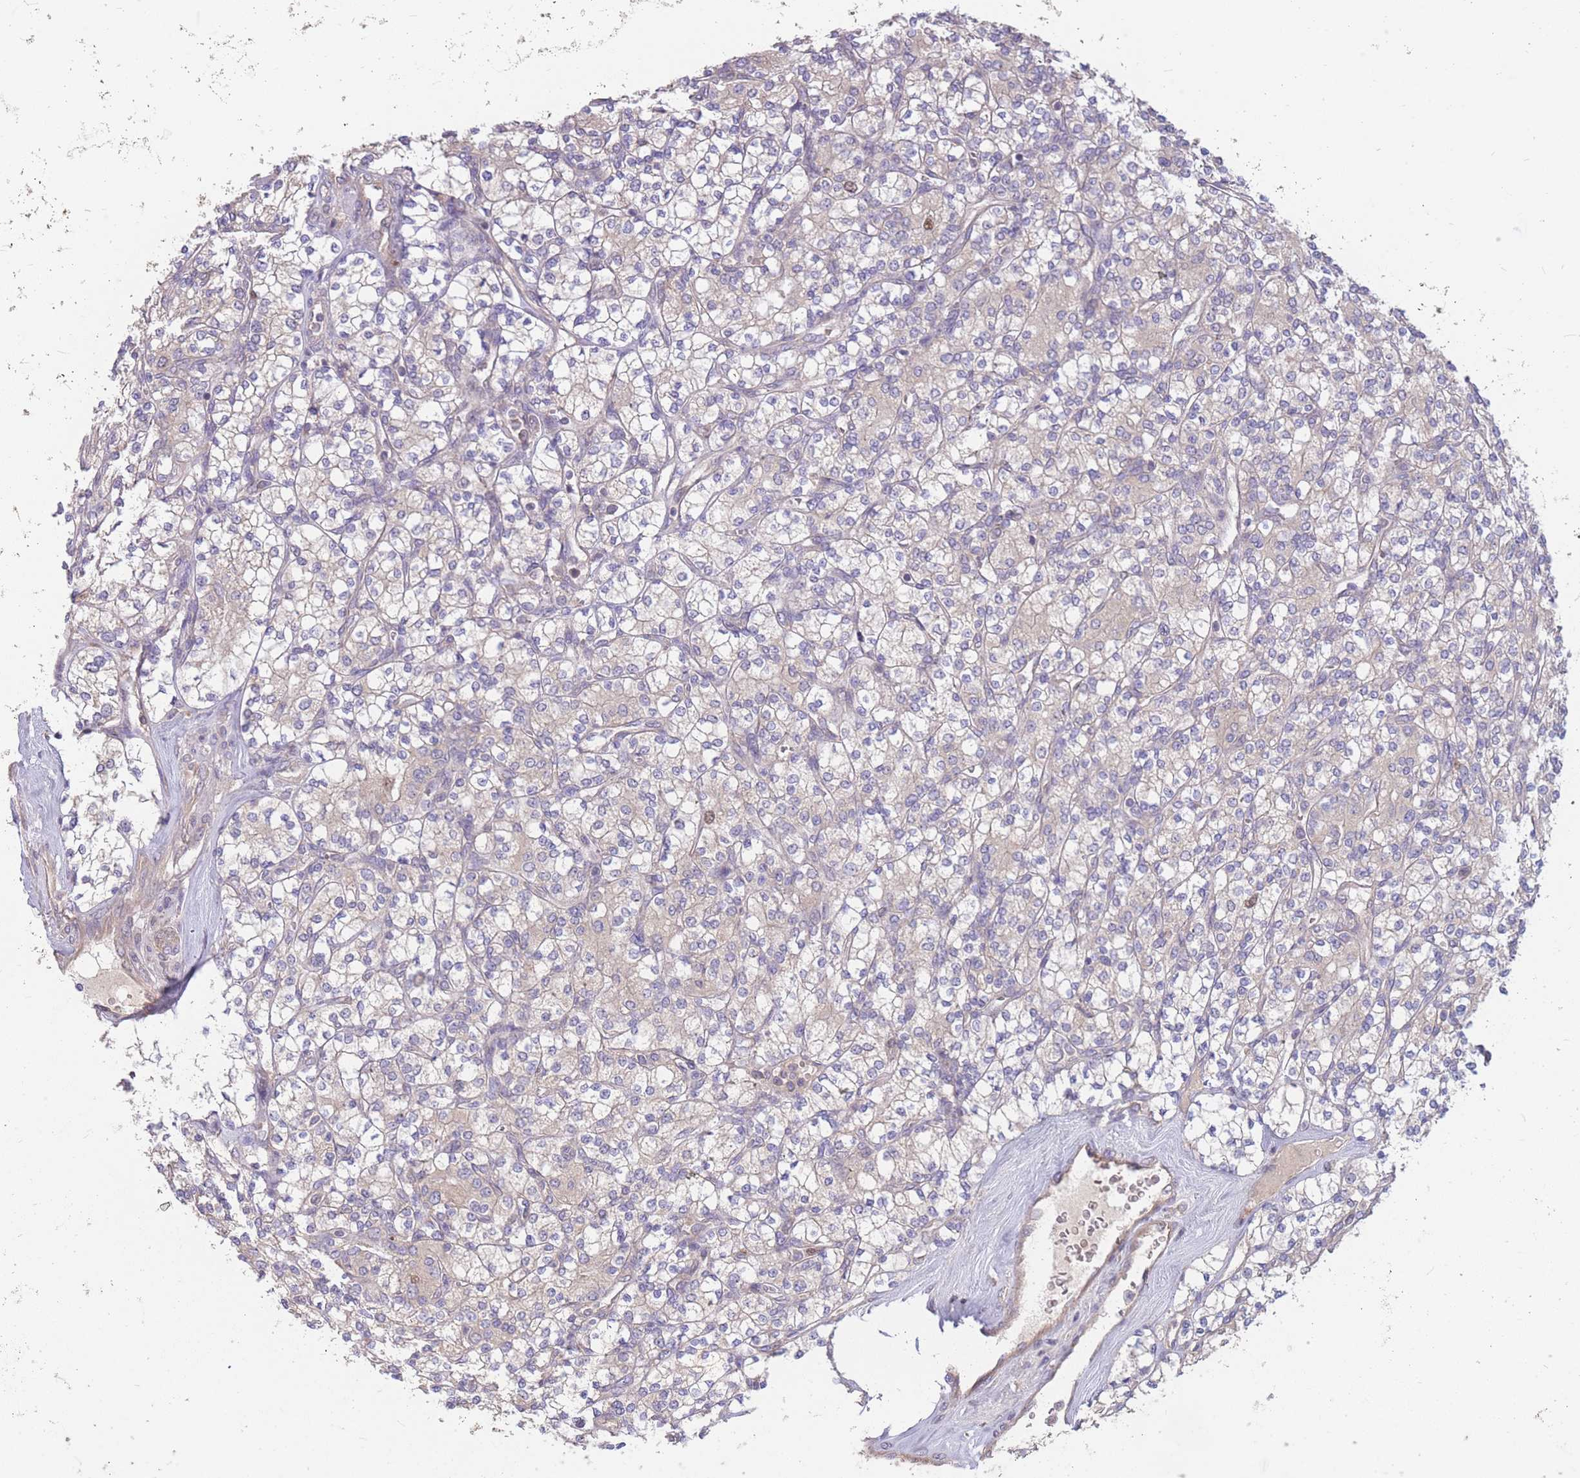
{"staining": {"intensity": "negative", "quantity": "none", "location": "none"}, "tissue": "renal cancer", "cell_type": "Tumor cells", "image_type": "cancer", "snomed": [{"axis": "morphology", "description": "Adenocarcinoma, NOS"}, {"axis": "topography", "description": "Kidney"}], "caption": "Renal cancer (adenocarcinoma) was stained to show a protein in brown. There is no significant staining in tumor cells. The staining was performed using DAB to visualize the protein expression in brown, while the nuclei were stained in blue with hematoxylin (Magnification: 20x).", "gene": "GMNN", "patient": {"sex": "male", "age": 77}}